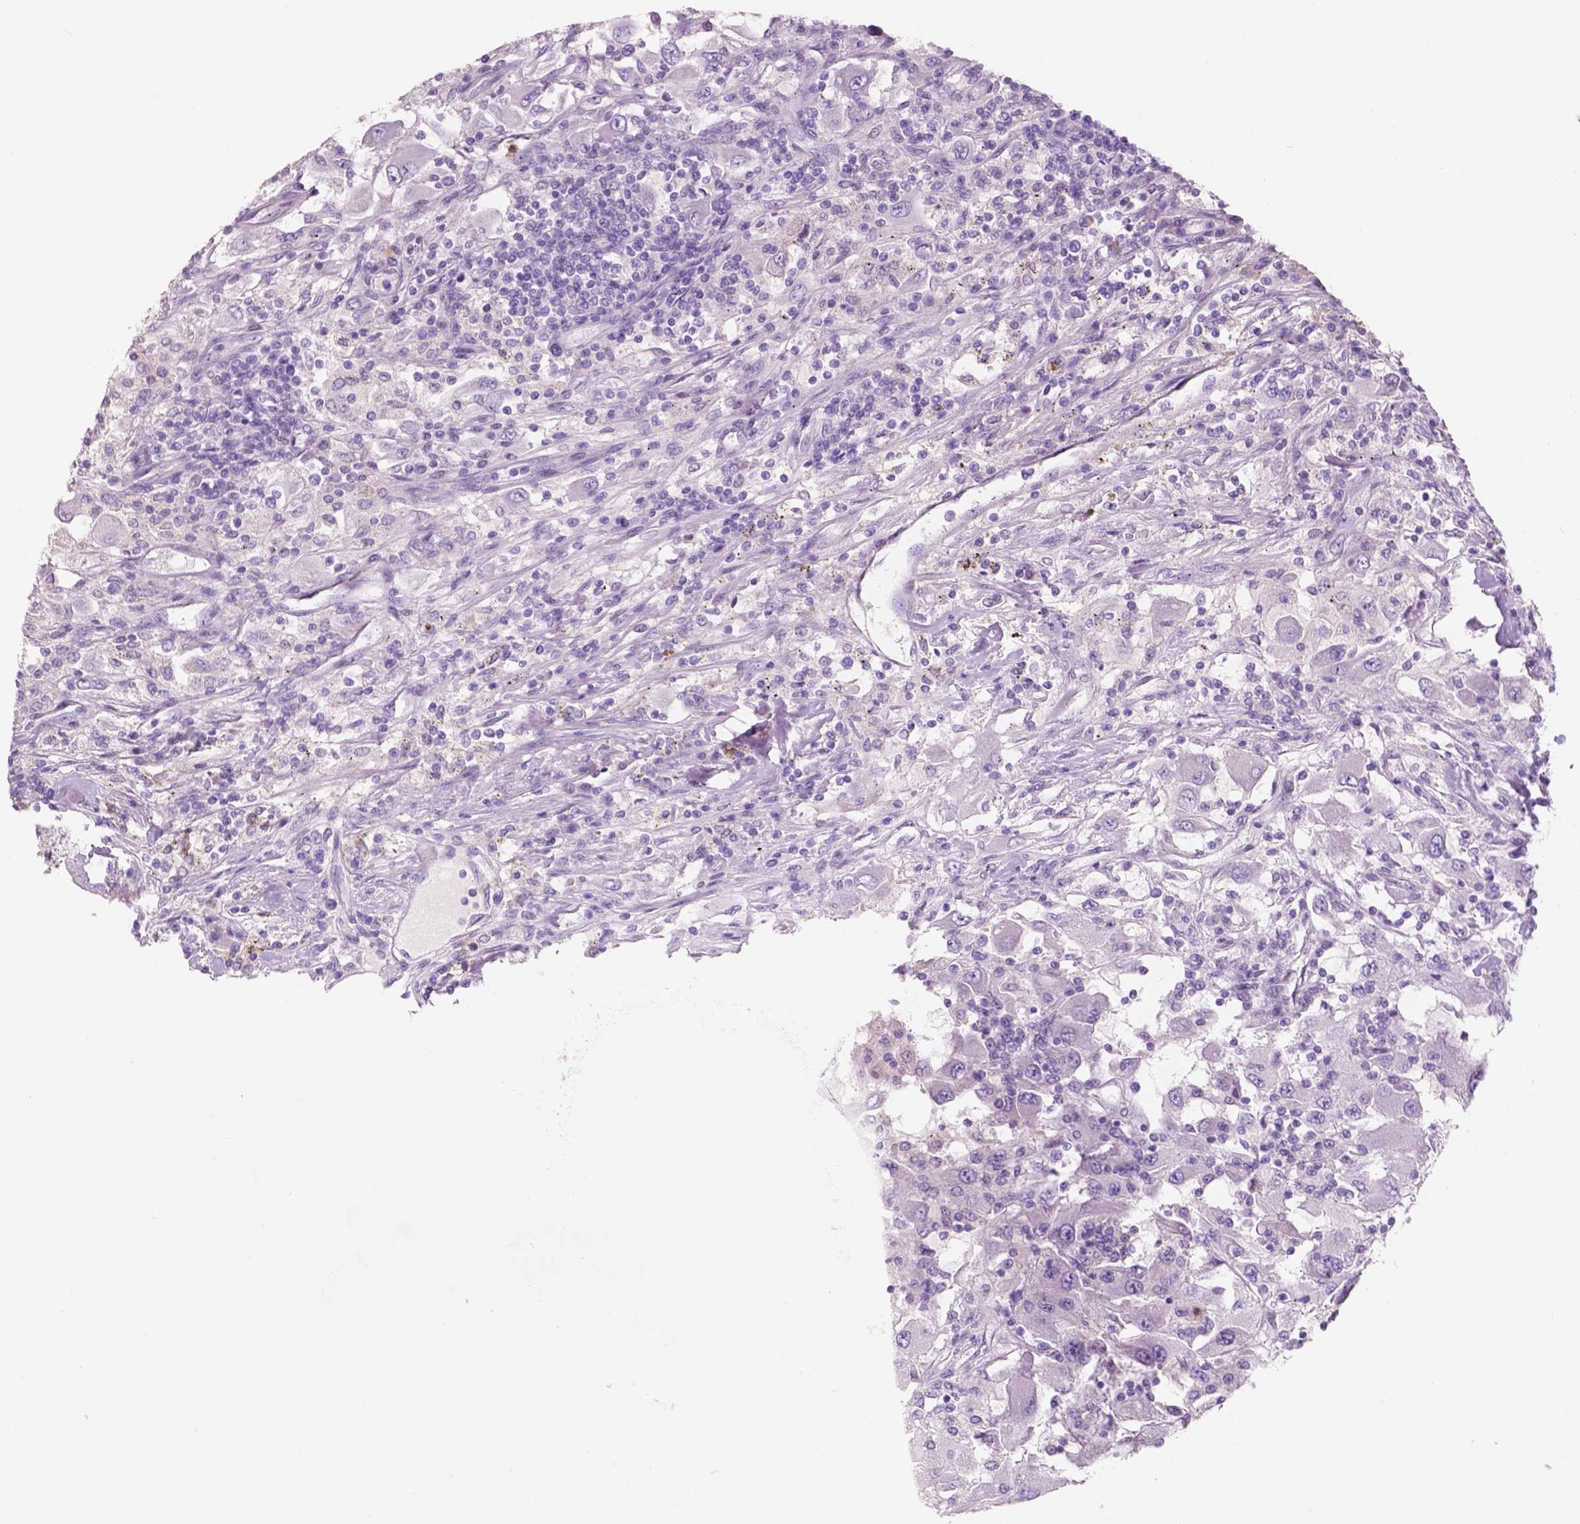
{"staining": {"intensity": "negative", "quantity": "none", "location": "none"}, "tissue": "renal cancer", "cell_type": "Tumor cells", "image_type": "cancer", "snomed": [{"axis": "morphology", "description": "Adenocarcinoma, NOS"}, {"axis": "topography", "description": "Kidney"}], "caption": "A micrograph of human renal cancer (adenocarcinoma) is negative for staining in tumor cells.", "gene": "CUZD1", "patient": {"sex": "female", "age": 67}}